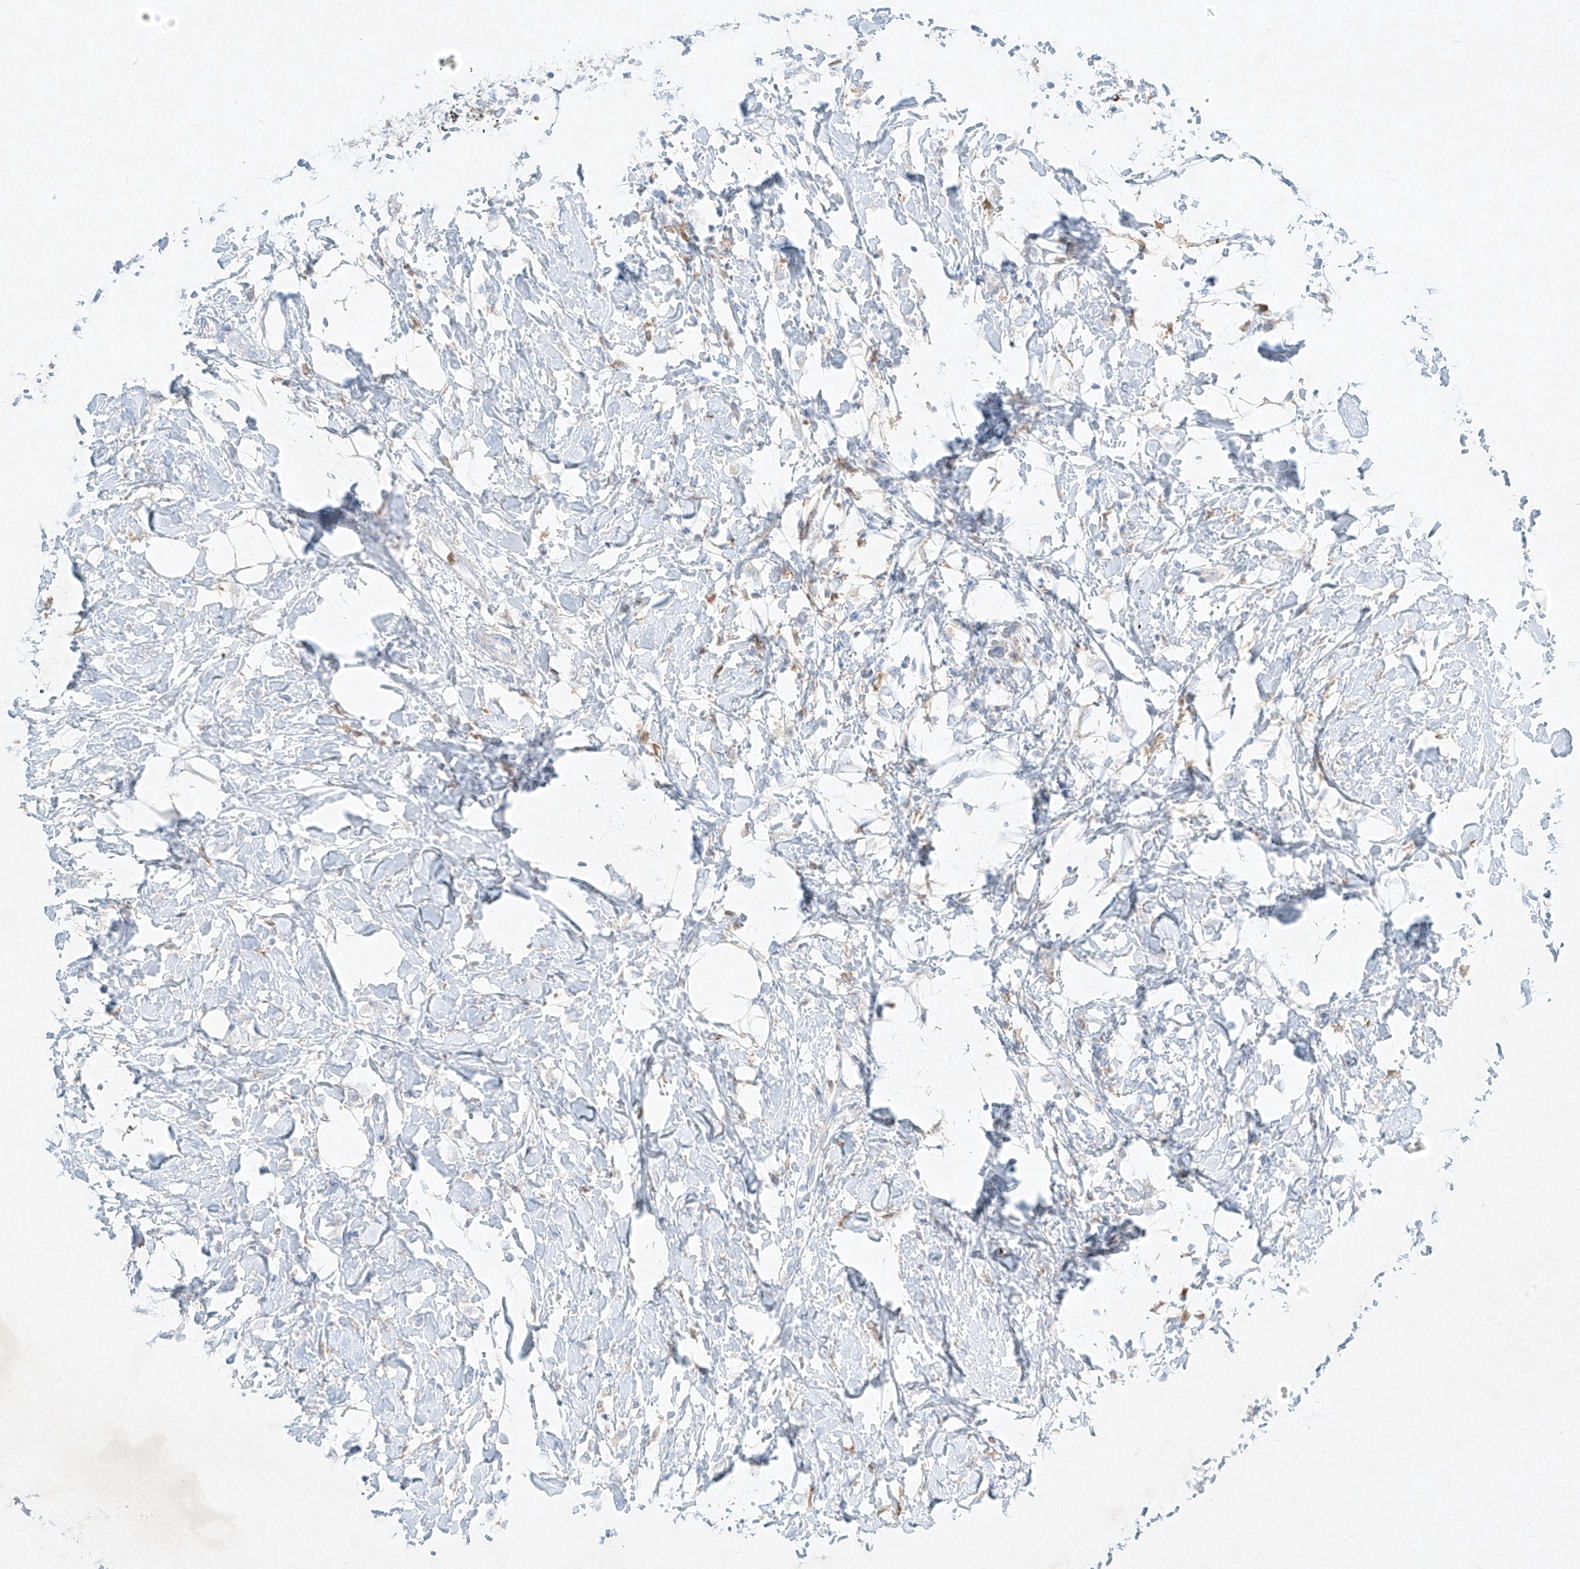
{"staining": {"intensity": "negative", "quantity": "none", "location": "none"}, "tissue": "breast cancer", "cell_type": "Tumor cells", "image_type": "cancer", "snomed": [{"axis": "morphology", "description": "Normal tissue, NOS"}, {"axis": "morphology", "description": "Lobular carcinoma"}, {"axis": "topography", "description": "Breast"}], "caption": "Tumor cells are negative for protein expression in human breast cancer.", "gene": "PLEK", "patient": {"sex": "female", "age": 47}}